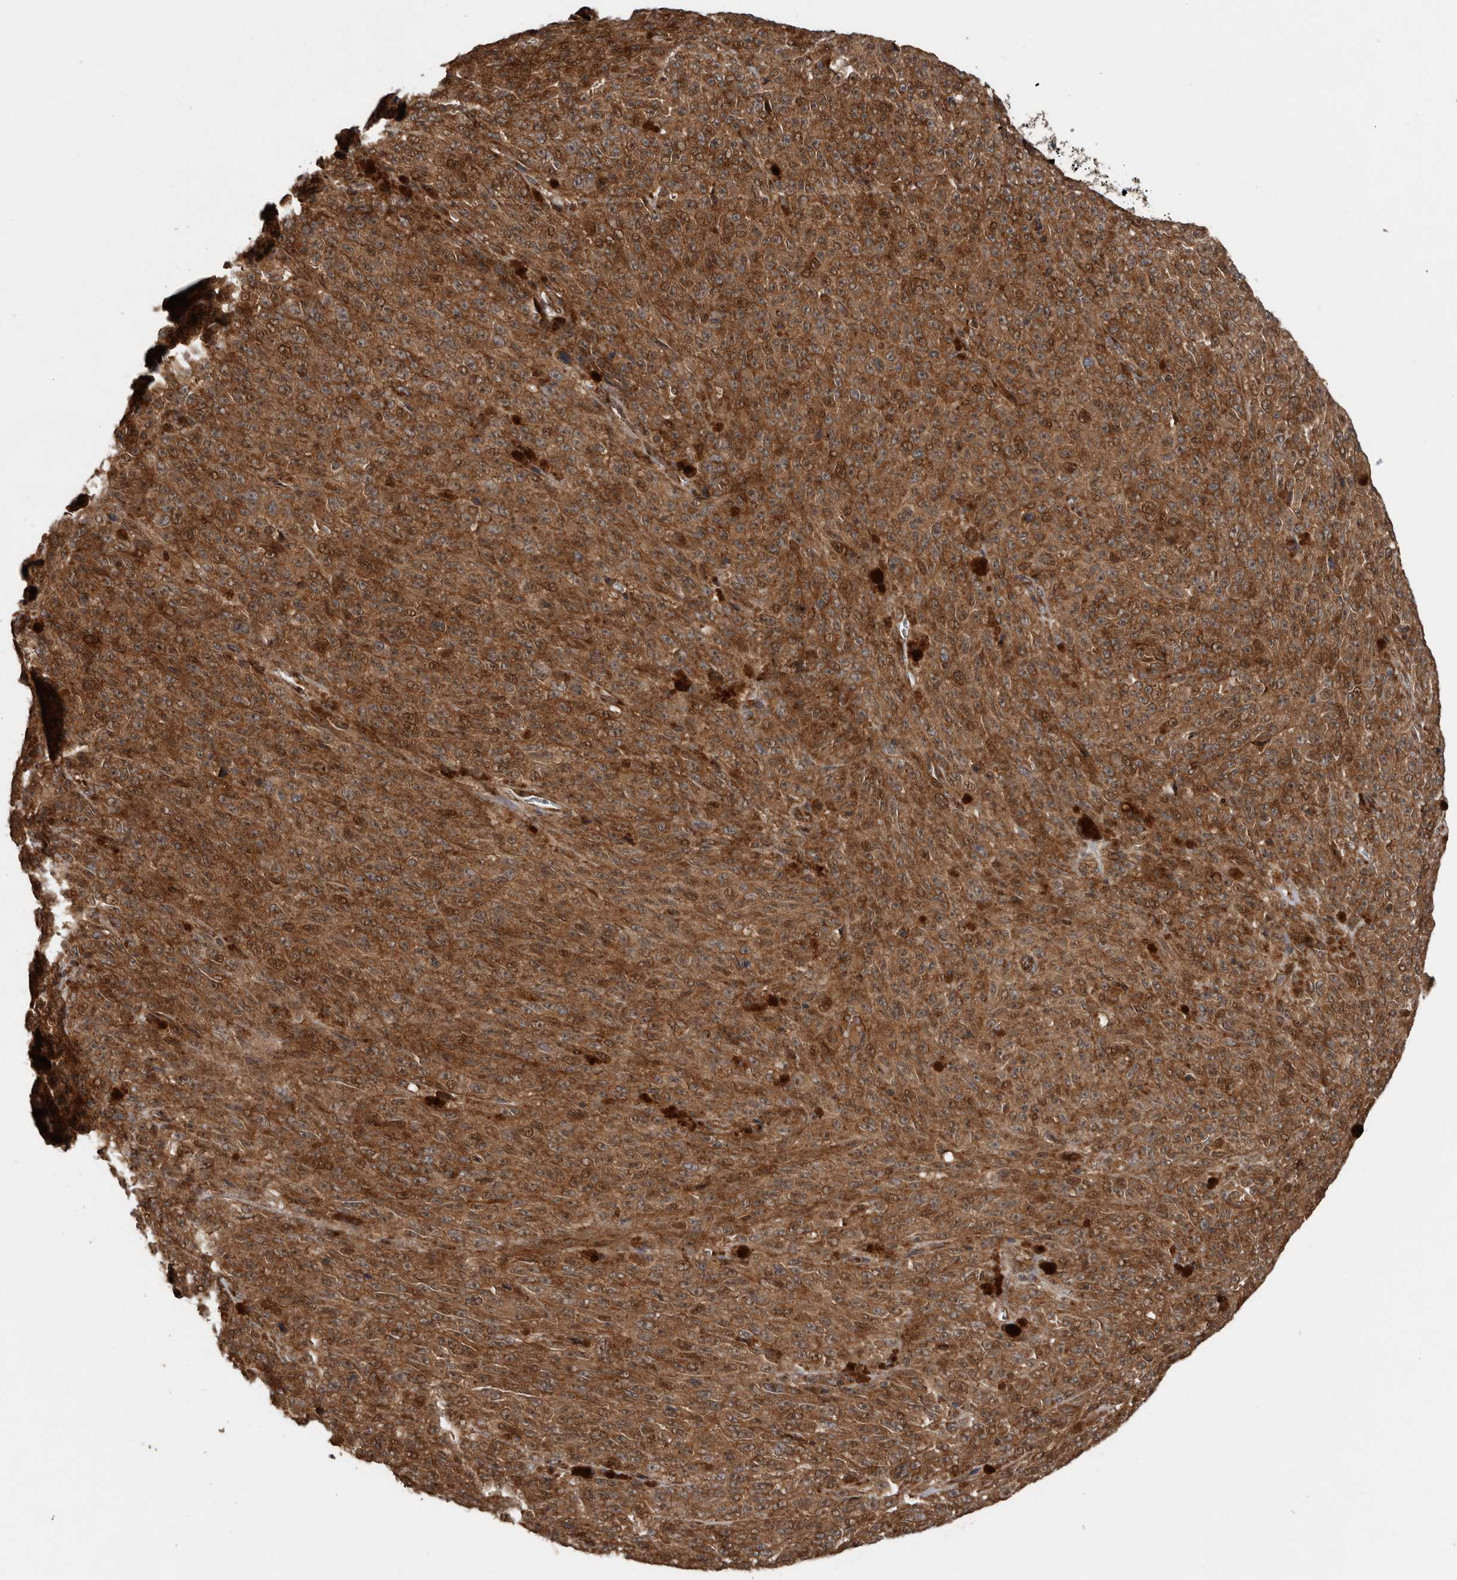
{"staining": {"intensity": "strong", "quantity": ">75%", "location": "cytoplasmic/membranous,nuclear"}, "tissue": "melanoma", "cell_type": "Tumor cells", "image_type": "cancer", "snomed": [{"axis": "morphology", "description": "Malignant melanoma, NOS"}, {"axis": "topography", "description": "Skin"}], "caption": "High-power microscopy captured an immunohistochemistry image of melanoma, revealing strong cytoplasmic/membranous and nuclear expression in about >75% of tumor cells. Using DAB (brown) and hematoxylin (blue) stains, captured at high magnification using brightfield microscopy.", "gene": "CCDC190", "patient": {"sex": "female", "age": 82}}